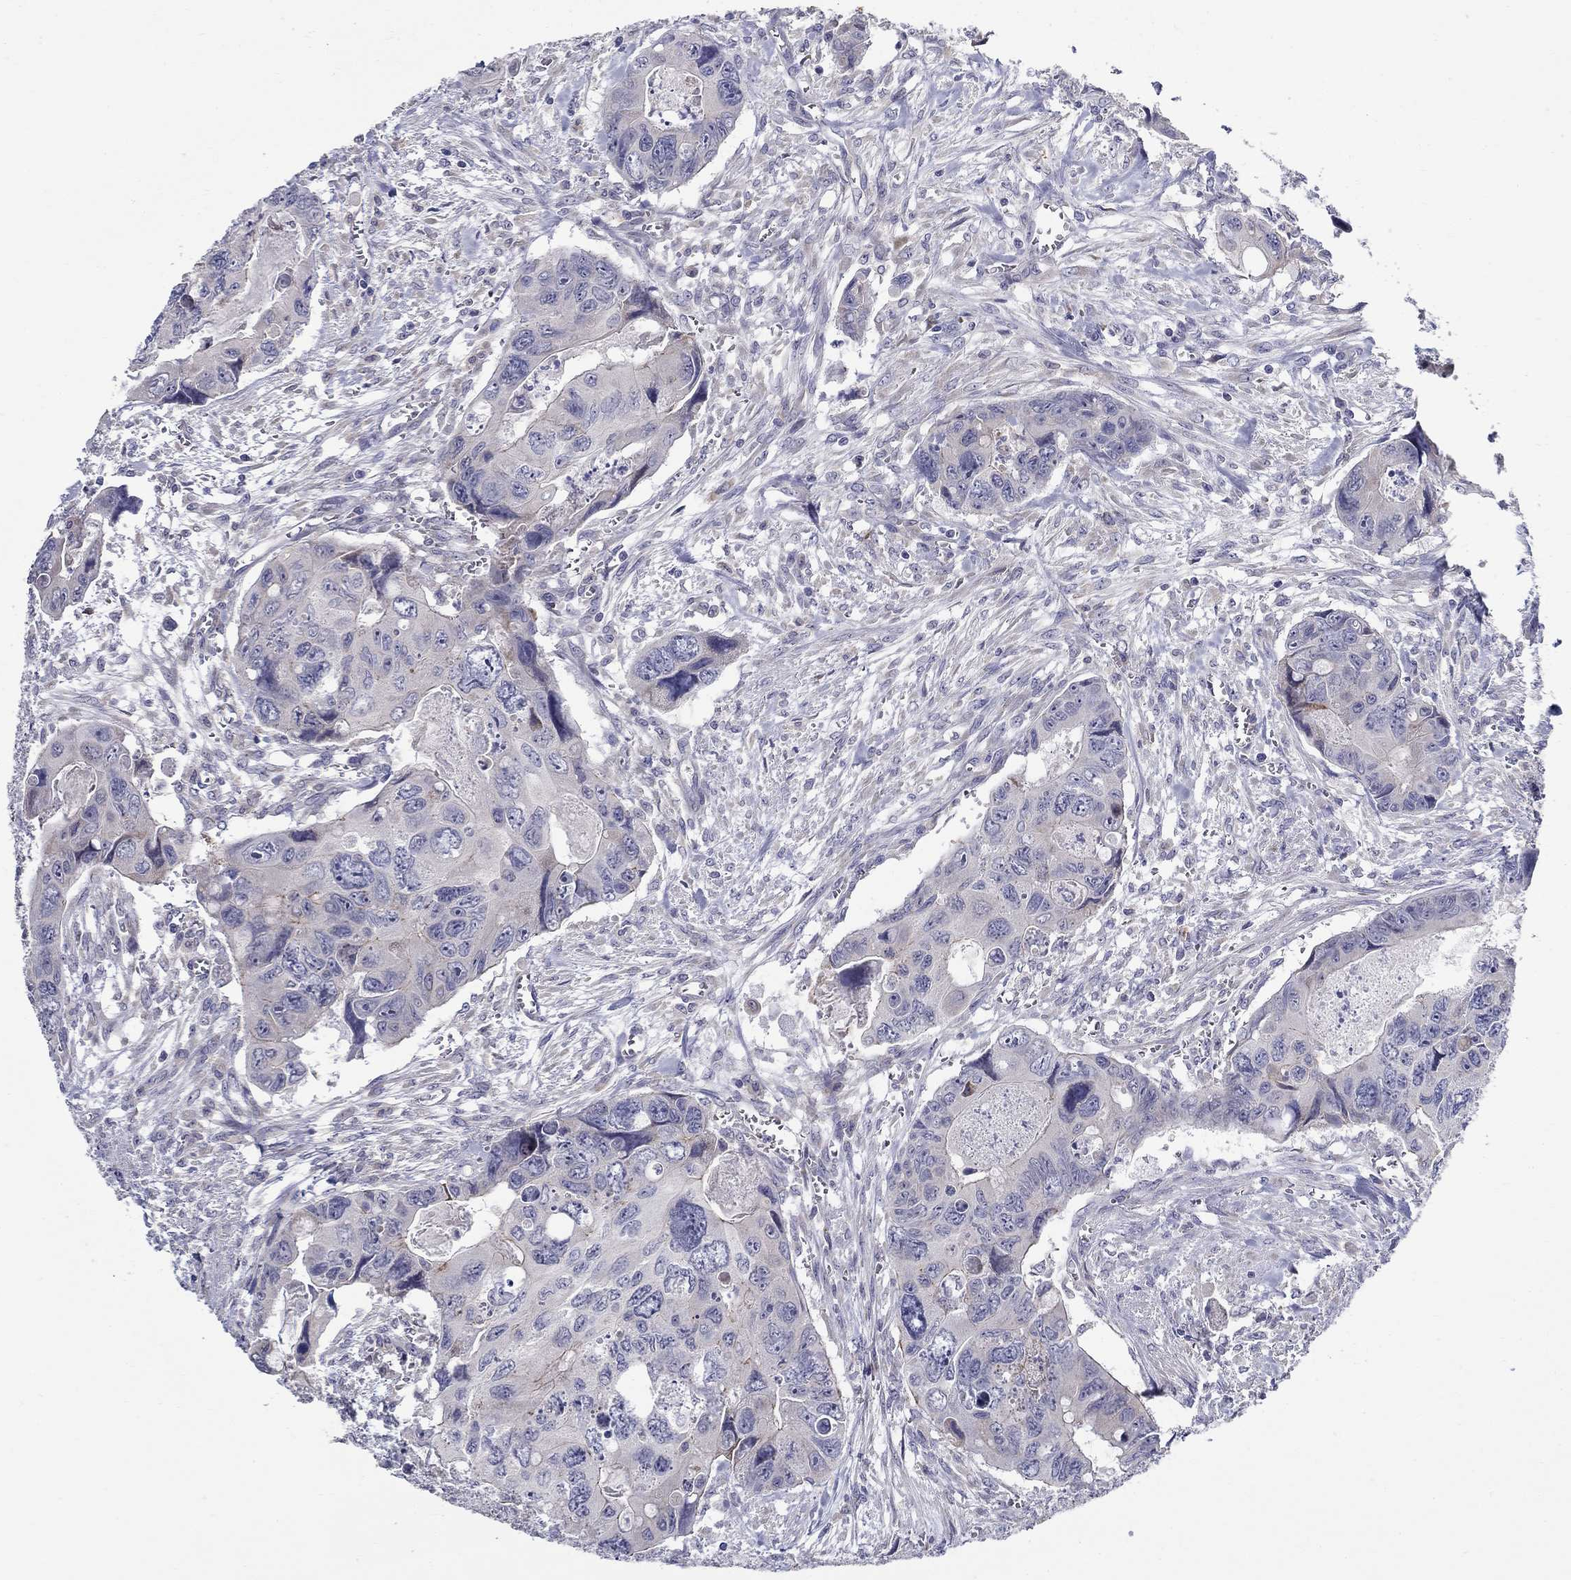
{"staining": {"intensity": "negative", "quantity": "none", "location": "none"}, "tissue": "colorectal cancer", "cell_type": "Tumor cells", "image_type": "cancer", "snomed": [{"axis": "morphology", "description": "Adenocarcinoma, NOS"}, {"axis": "topography", "description": "Rectum"}], "caption": "A micrograph of colorectal cancer stained for a protein displays no brown staining in tumor cells. (DAB (3,3'-diaminobenzidine) immunohistochemistry (IHC) visualized using brightfield microscopy, high magnification).", "gene": "QRFPR", "patient": {"sex": "male", "age": 62}}